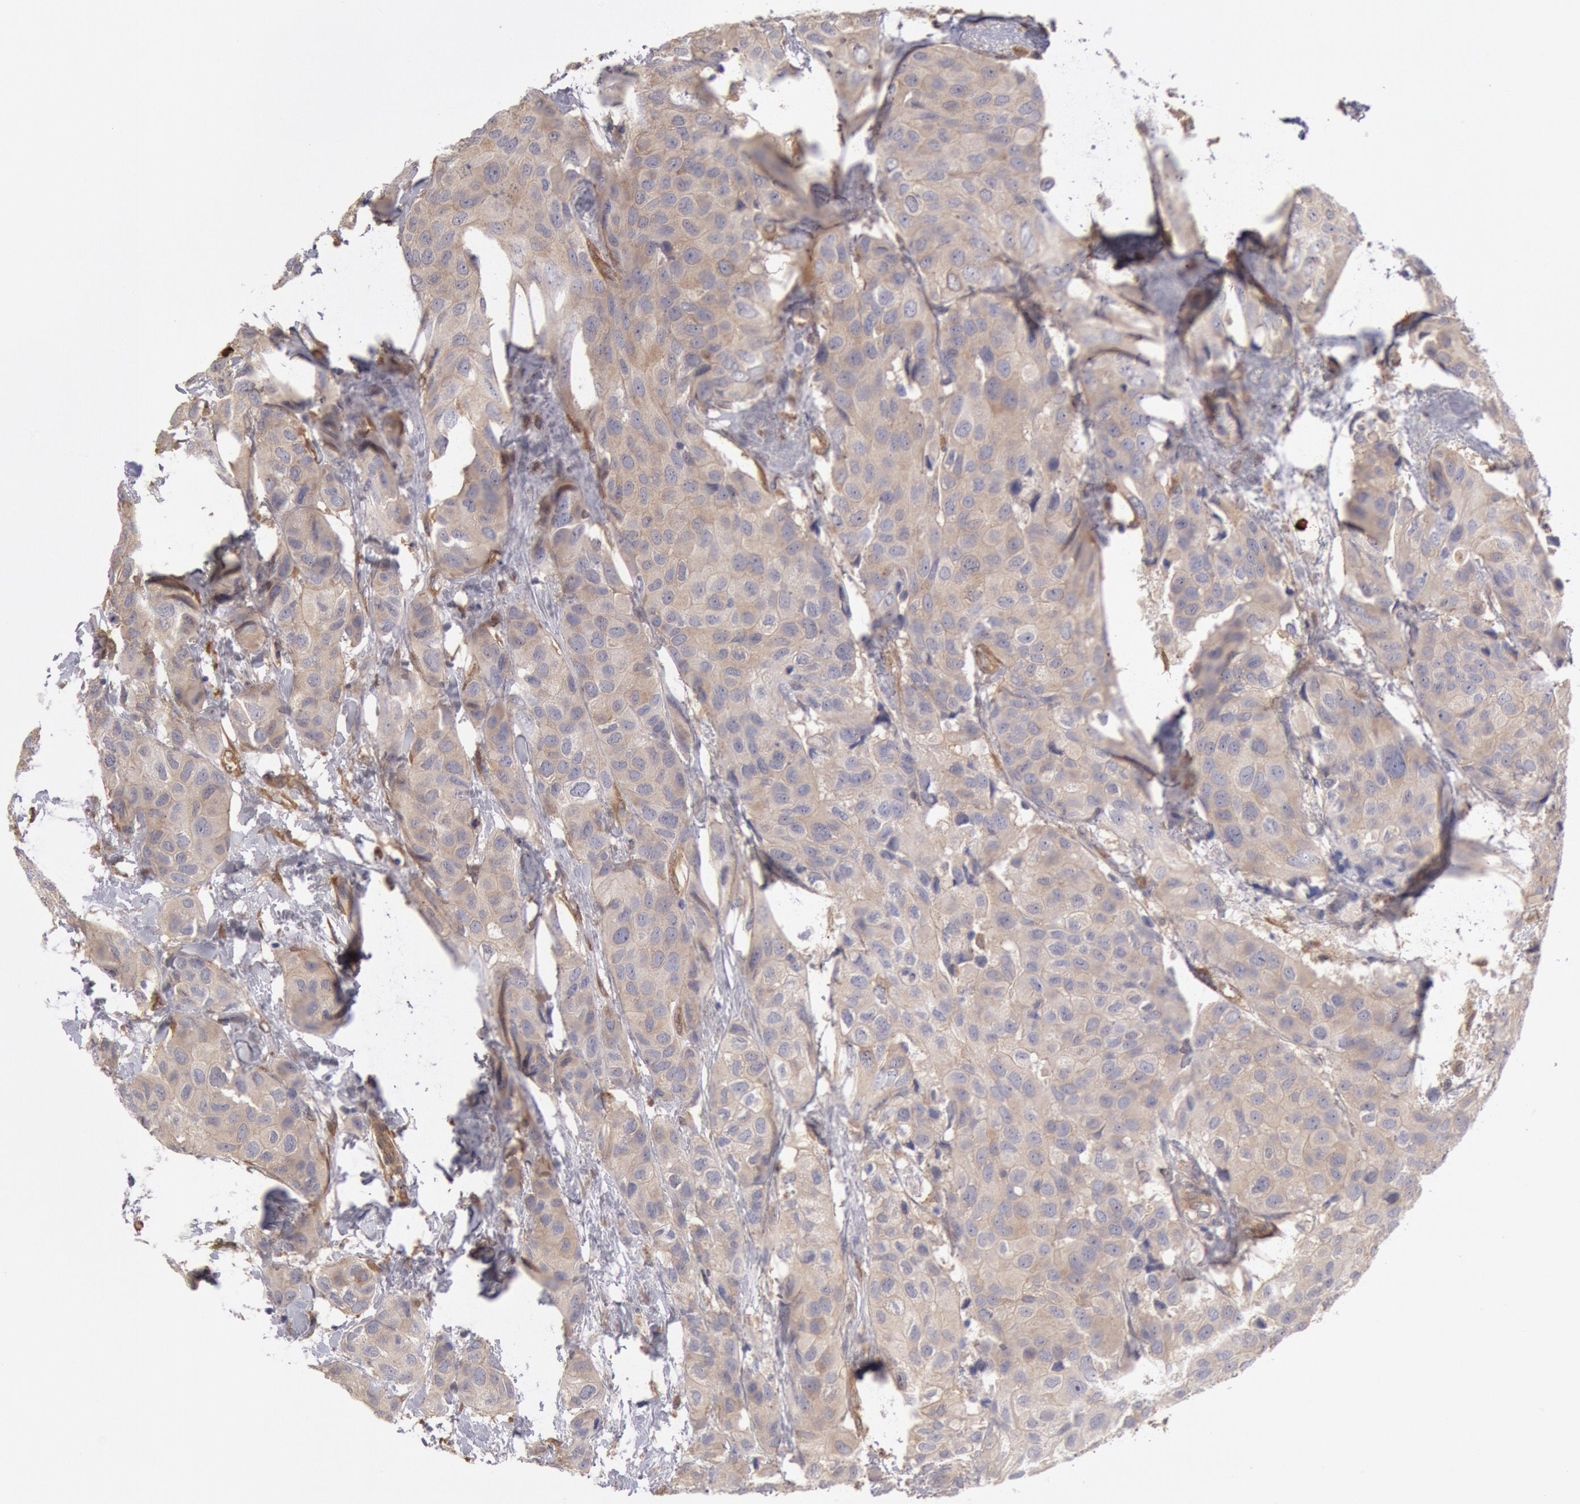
{"staining": {"intensity": "negative", "quantity": "none", "location": "none"}, "tissue": "breast cancer", "cell_type": "Tumor cells", "image_type": "cancer", "snomed": [{"axis": "morphology", "description": "Duct carcinoma"}, {"axis": "topography", "description": "Breast"}], "caption": "Protein analysis of breast invasive ductal carcinoma shows no significant positivity in tumor cells.", "gene": "CCDC50", "patient": {"sex": "female", "age": 68}}